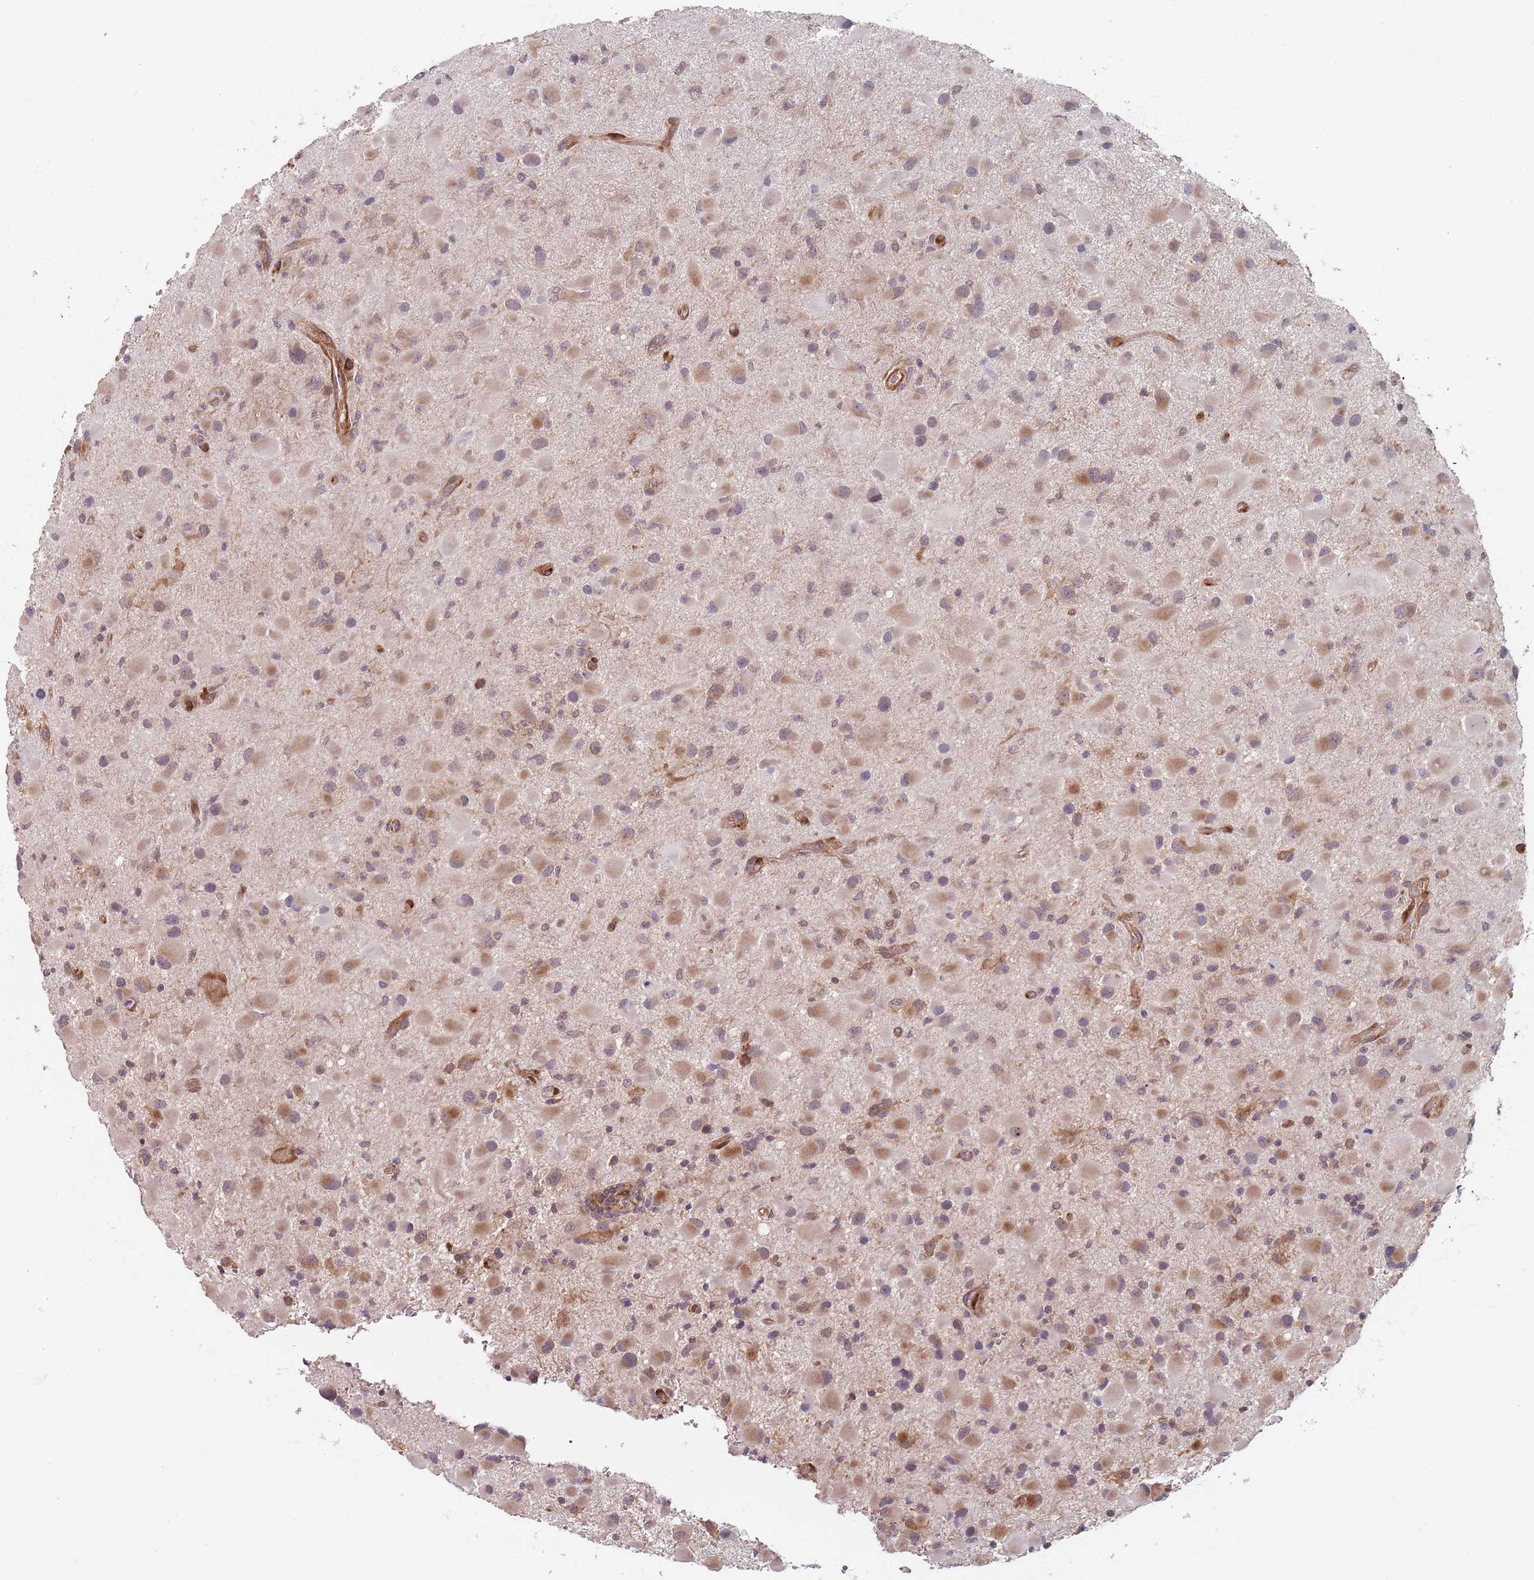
{"staining": {"intensity": "moderate", "quantity": ">75%", "location": "cytoplasmic/membranous"}, "tissue": "glioma", "cell_type": "Tumor cells", "image_type": "cancer", "snomed": [{"axis": "morphology", "description": "Glioma, malignant, Low grade"}, {"axis": "topography", "description": "Brain"}], "caption": "This micrograph demonstrates immunohistochemistry staining of glioma, with medium moderate cytoplasmic/membranous staining in about >75% of tumor cells.", "gene": "NOTCH3", "patient": {"sex": "female", "age": 32}}